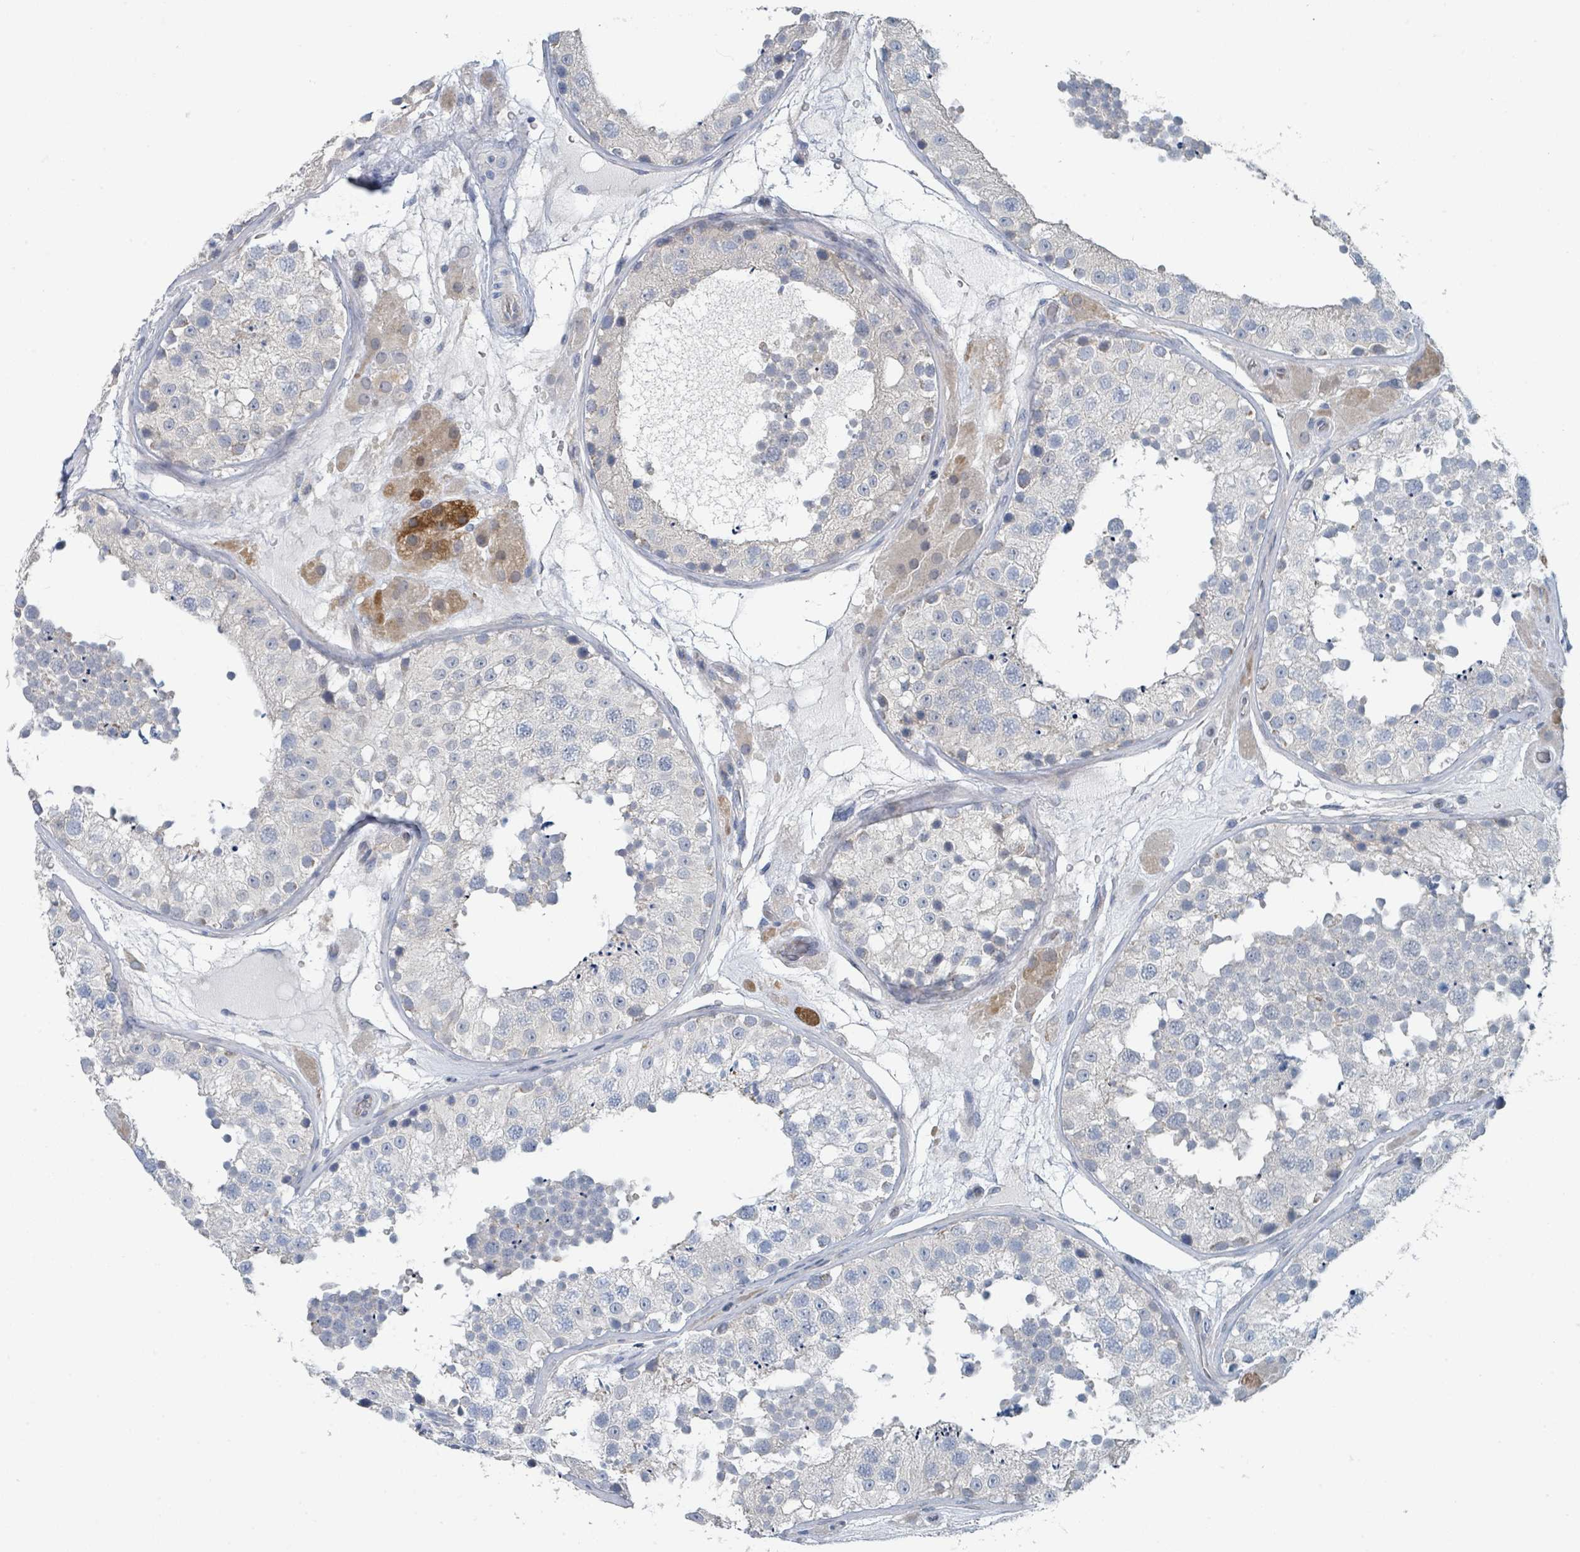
{"staining": {"intensity": "moderate", "quantity": "<25%", "location": "cytoplasmic/membranous"}, "tissue": "testis", "cell_type": "Cells in seminiferous ducts", "image_type": "normal", "snomed": [{"axis": "morphology", "description": "Normal tissue, NOS"}, {"axis": "topography", "description": "Testis"}], "caption": "Immunohistochemical staining of normal human testis displays moderate cytoplasmic/membranous protein staining in approximately <25% of cells in seminiferous ducts. The staining was performed using DAB (3,3'-diaminobenzidine), with brown indicating positive protein expression. Nuclei are stained blue with hematoxylin.", "gene": "ANKRD55", "patient": {"sex": "male", "age": 26}}